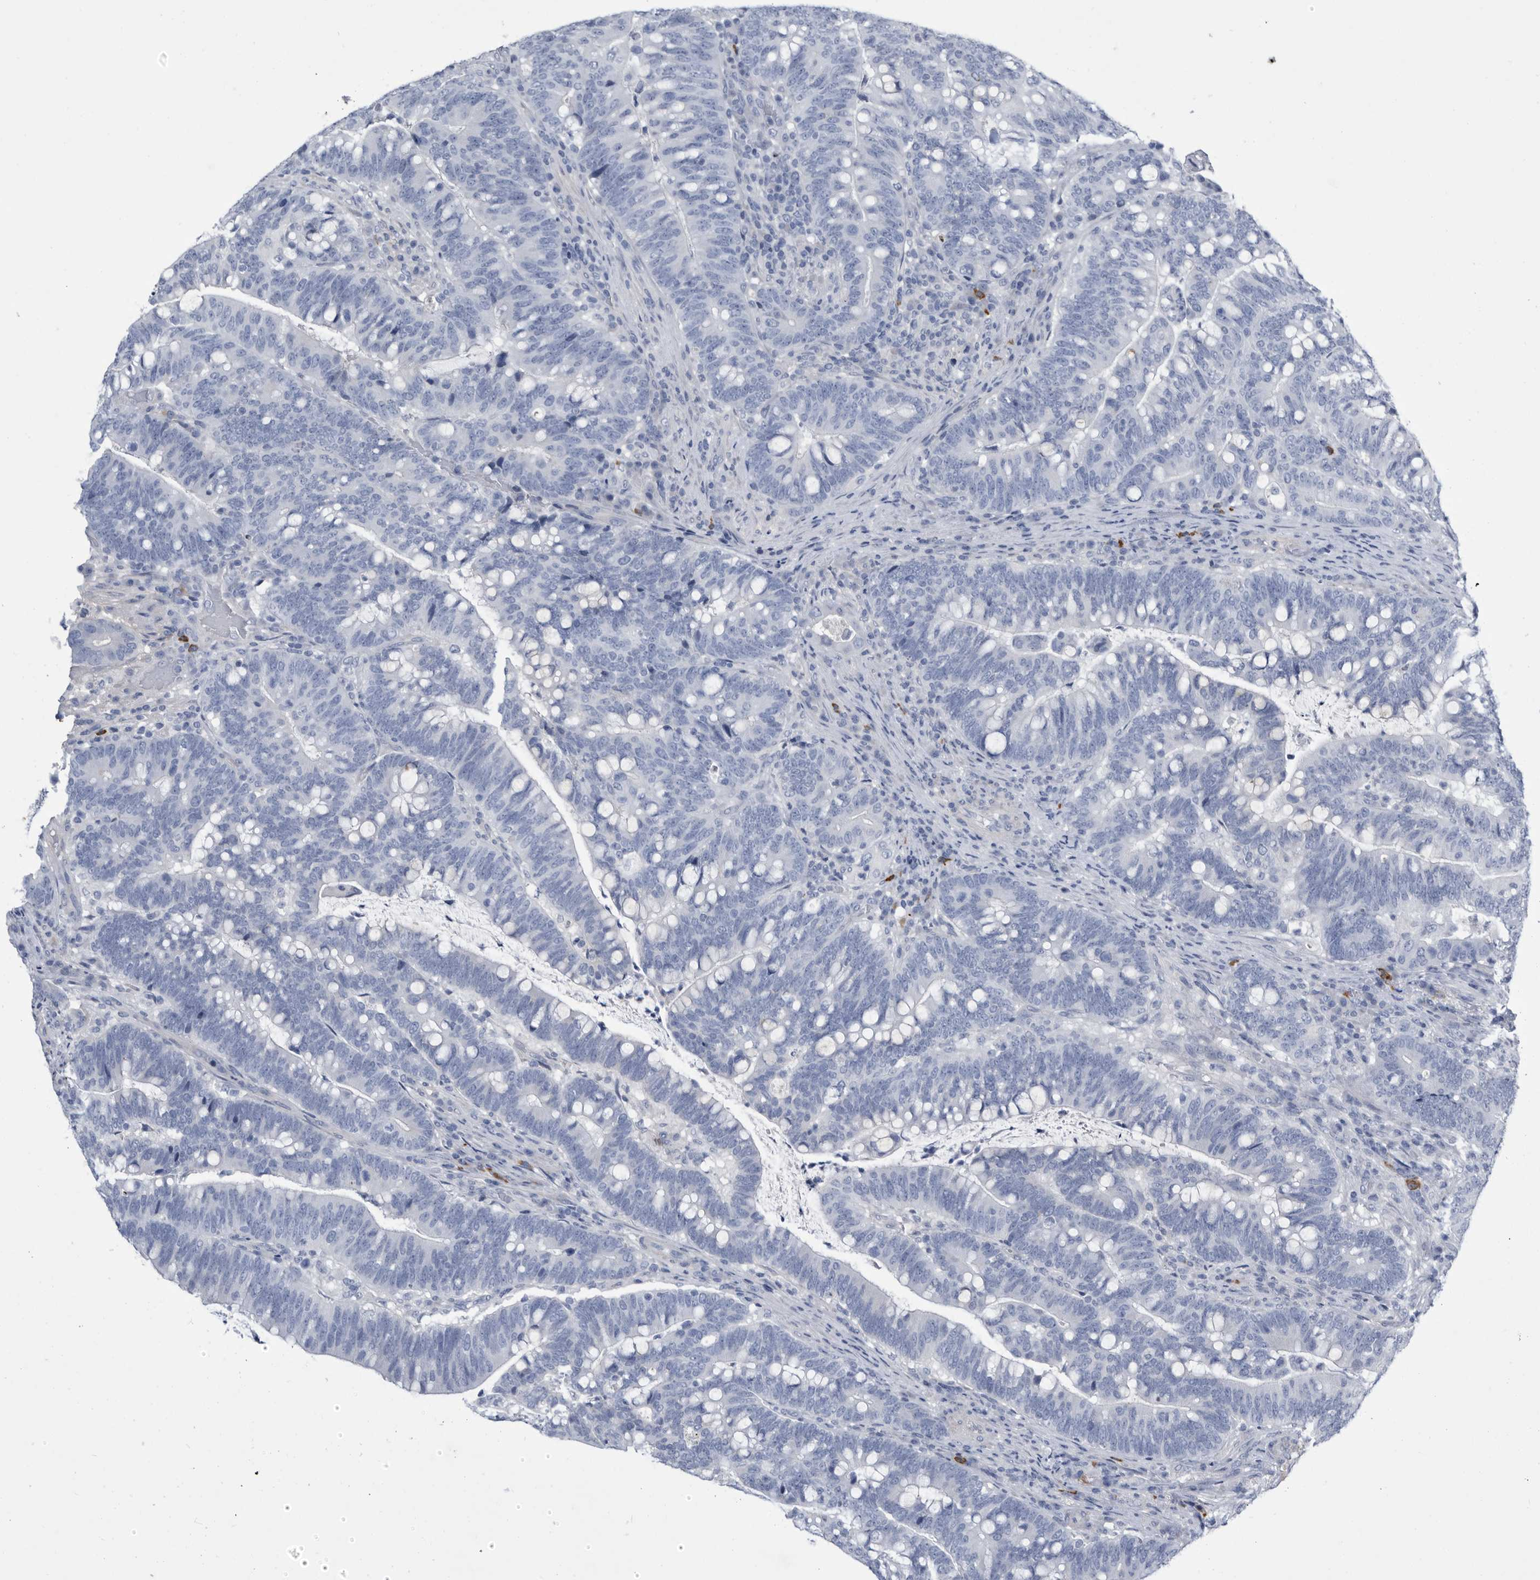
{"staining": {"intensity": "negative", "quantity": "none", "location": "none"}, "tissue": "colorectal cancer", "cell_type": "Tumor cells", "image_type": "cancer", "snomed": [{"axis": "morphology", "description": "Adenocarcinoma, NOS"}, {"axis": "topography", "description": "Colon"}], "caption": "This is a photomicrograph of immunohistochemistry staining of adenocarcinoma (colorectal), which shows no expression in tumor cells.", "gene": "BTBD6", "patient": {"sex": "female", "age": 66}}